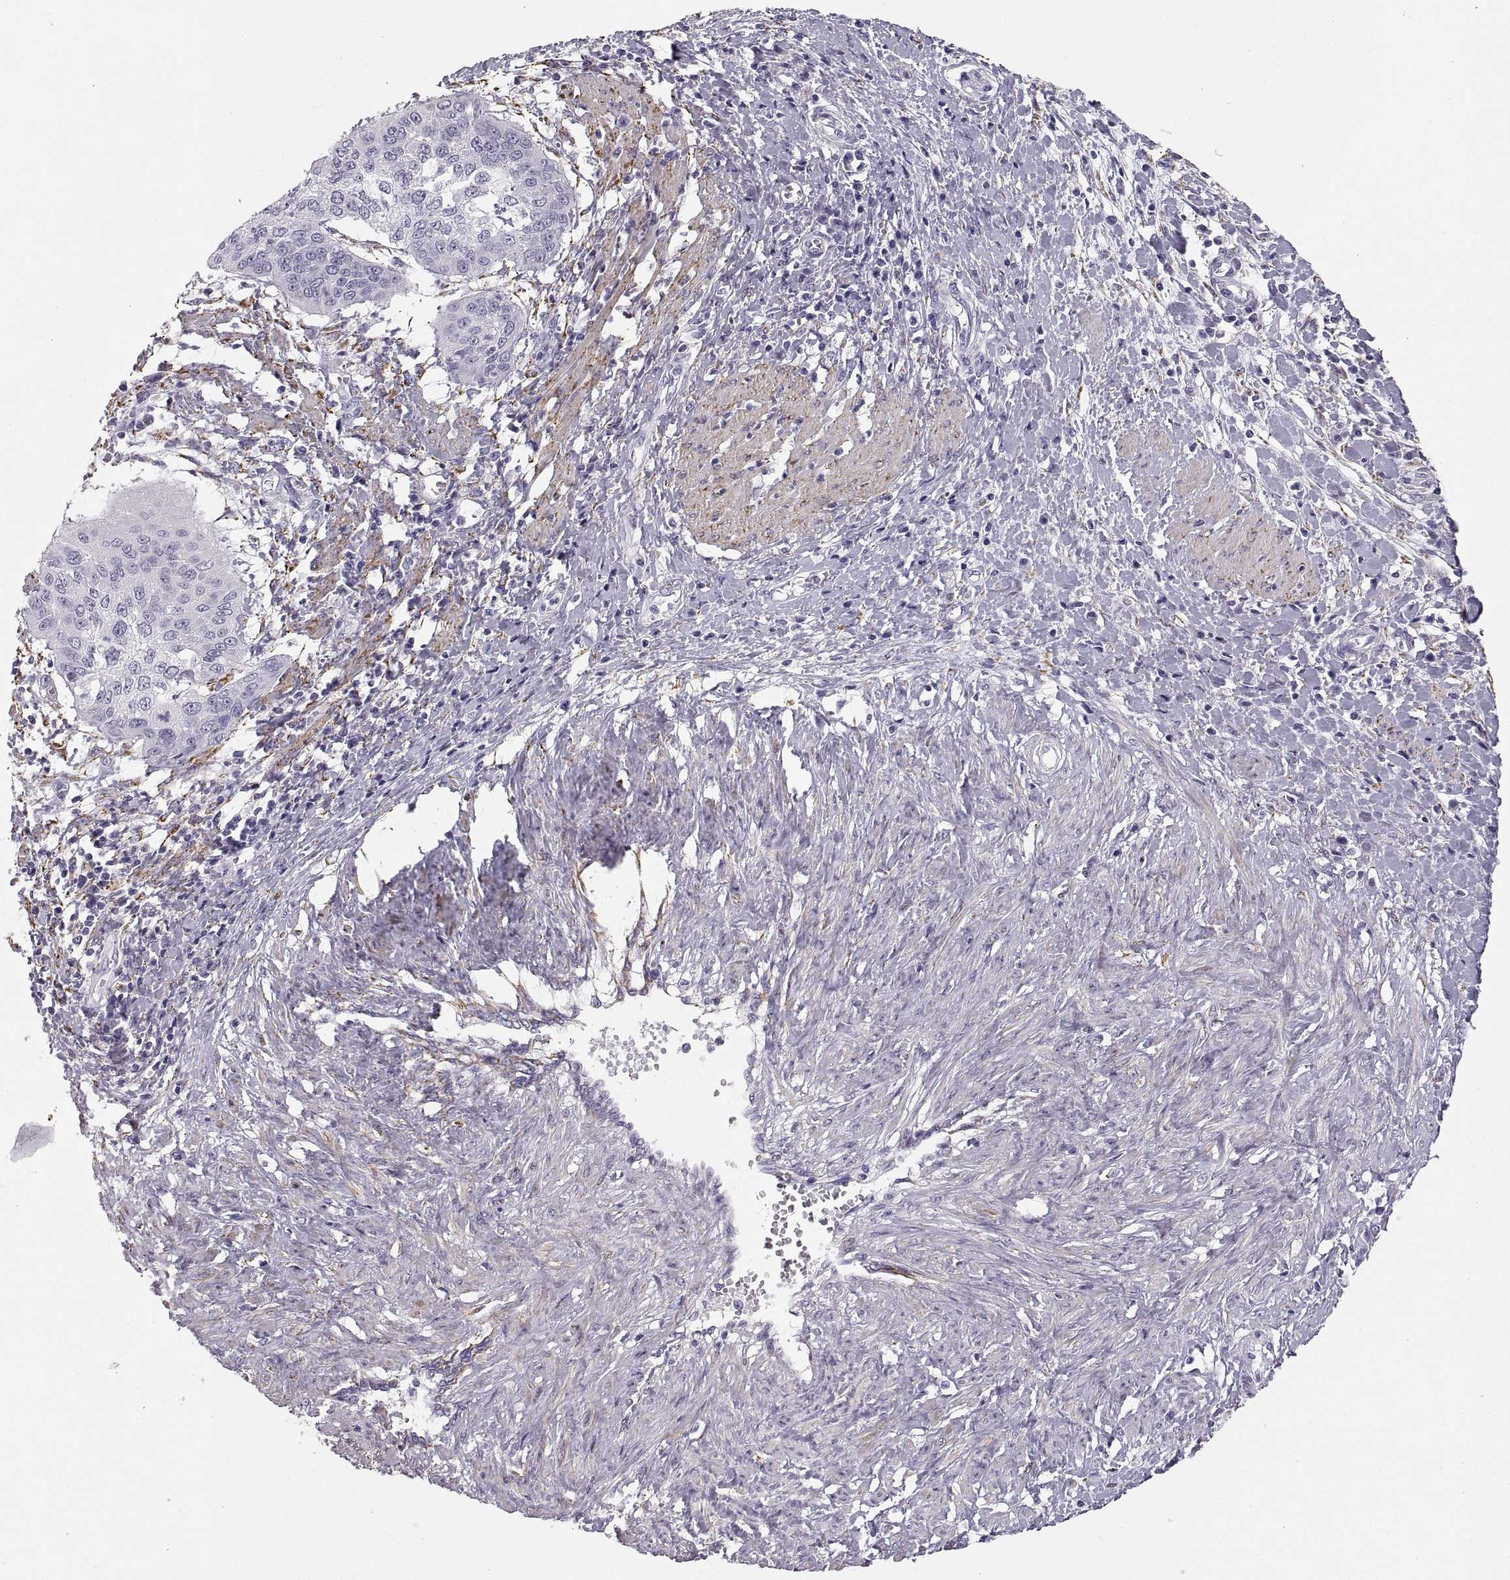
{"staining": {"intensity": "negative", "quantity": "none", "location": "none"}, "tissue": "cervical cancer", "cell_type": "Tumor cells", "image_type": "cancer", "snomed": [{"axis": "morphology", "description": "Squamous cell carcinoma, NOS"}, {"axis": "topography", "description": "Cervix"}], "caption": "This is an IHC photomicrograph of human cervical squamous cell carcinoma. There is no positivity in tumor cells.", "gene": "COL9A3", "patient": {"sex": "female", "age": 39}}